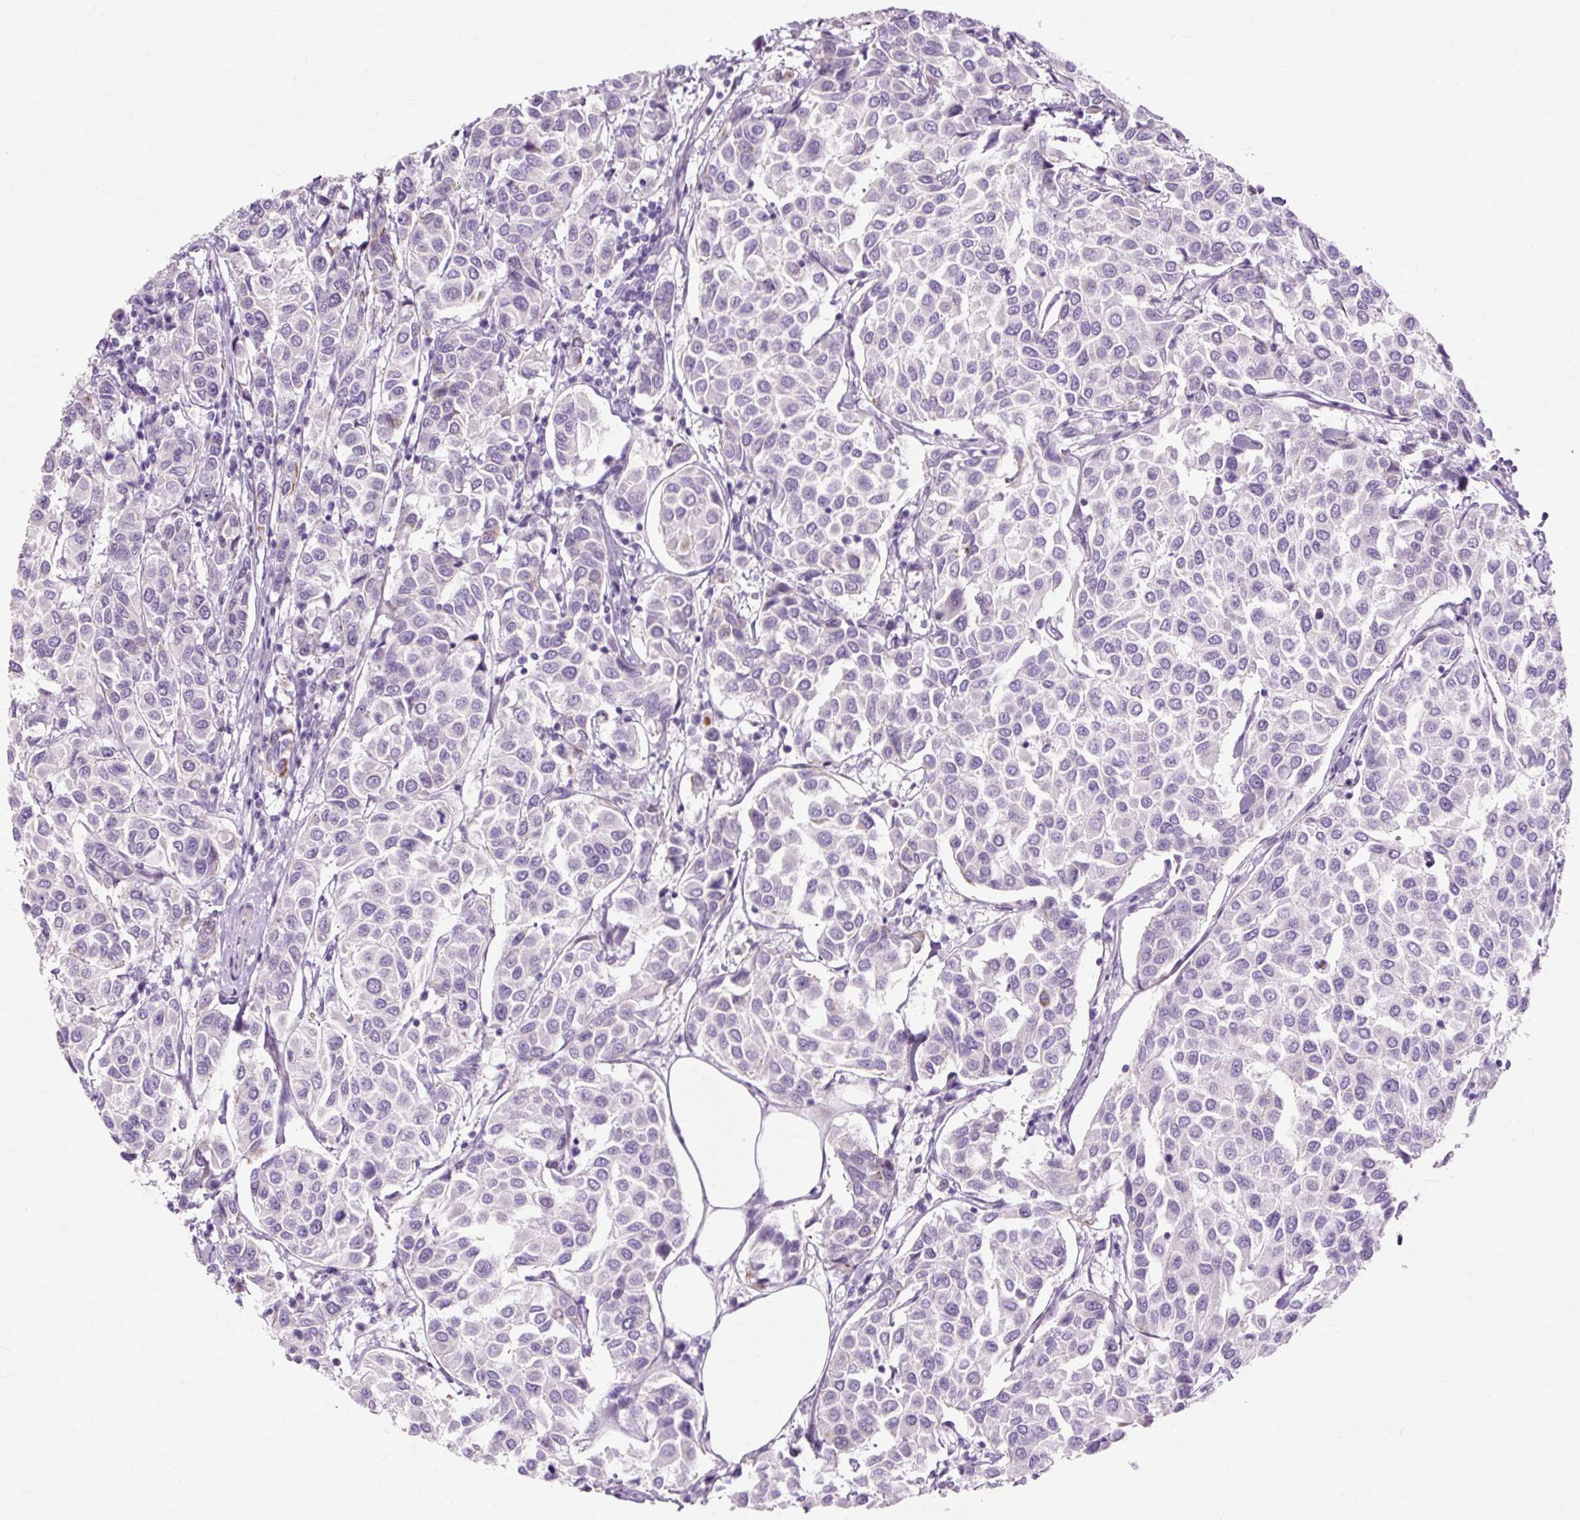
{"staining": {"intensity": "negative", "quantity": "none", "location": "none"}, "tissue": "breast cancer", "cell_type": "Tumor cells", "image_type": "cancer", "snomed": [{"axis": "morphology", "description": "Duct carcinoma"}, {"axis": "topography", "description": "Breast"}], "caption": "The immunohistochemistry (IHC) histopathology image has no significant positivity in tumor cells of breast cancer tissue.", "gene": "IRX2", "patient": {"sex": "female", "age": 55}}